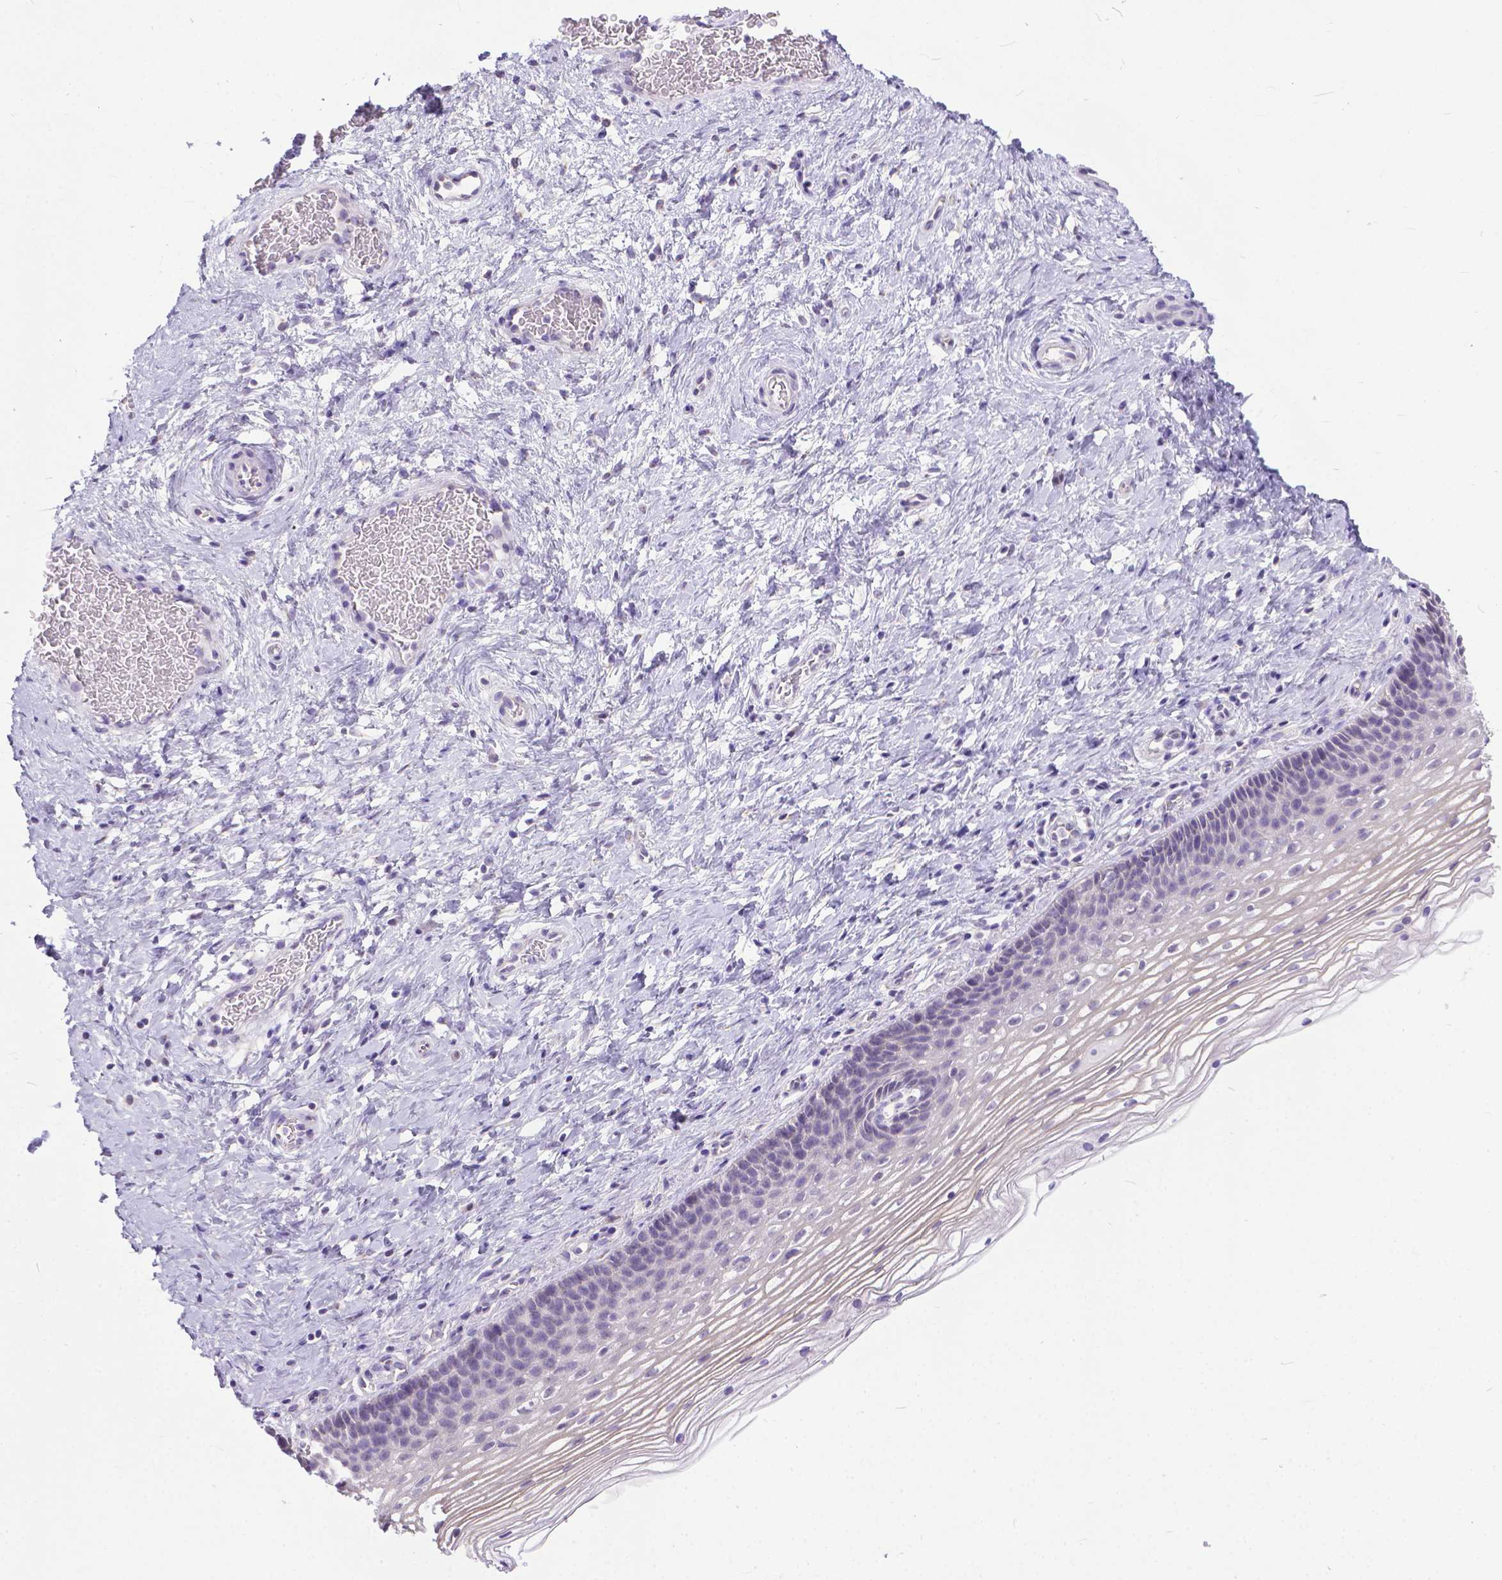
{"staining": {"intensity": "negative", "quantity": "none", "location": "none"}, "tissue": "cervix", "cell_type": "Glandular cells", "image_type": "normal", "snomed": [{"axis": "morphology", "description": "Normal tissue, NOS"}, {"axis": "topography", "description": "Cervix"}], "caption": "This is an immunohistochemistry histopathology image of benign cervix. There is no positivity in glandular cells.", "gene": "TTLL6", "patient": {"sex": "female", "age": 34}}